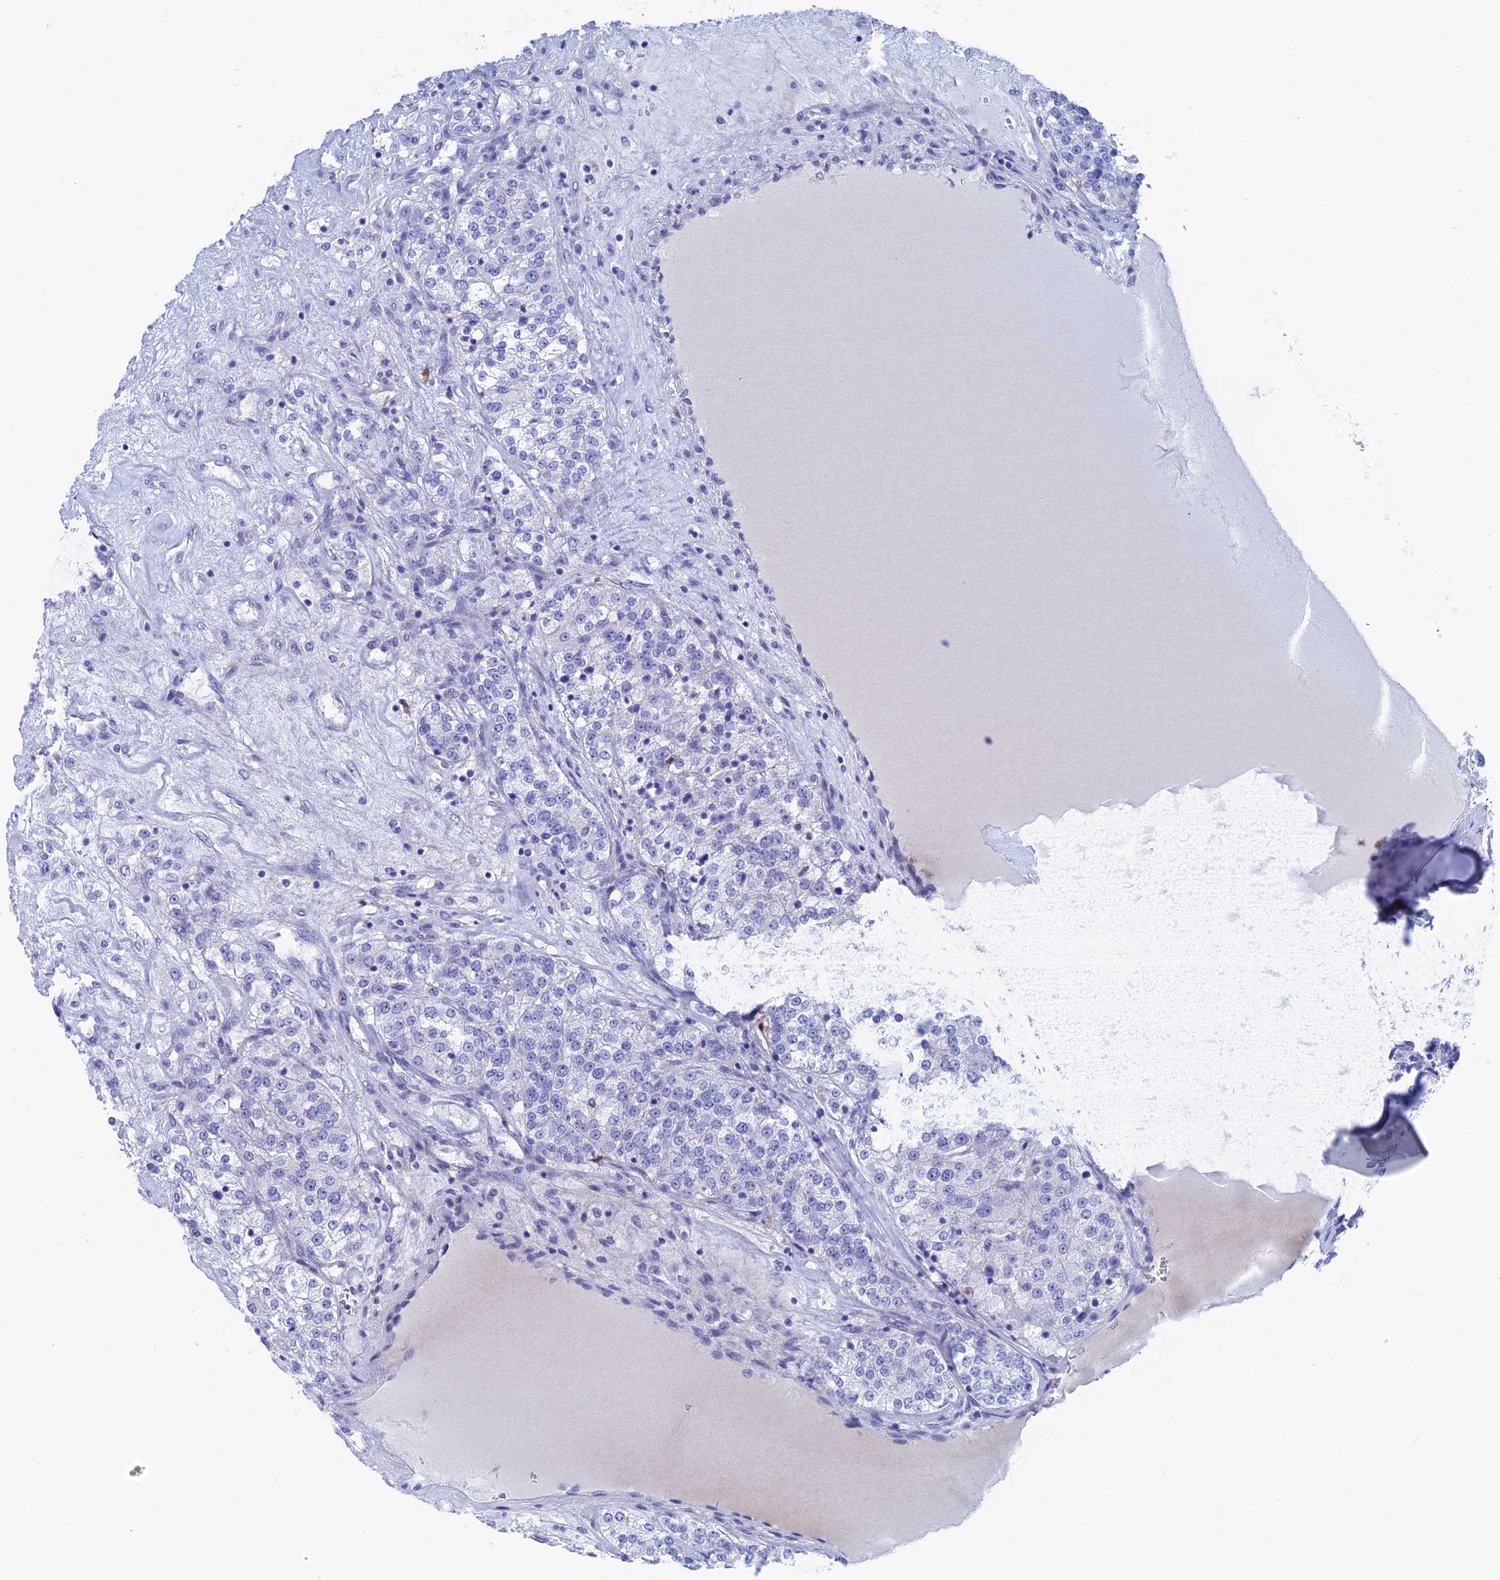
{"staining": {"intensity": "negative", "quantity": "none", "location": "none"}, "tissue": "renal cancer", "cell_type": "Tumor cells", "image_type": "cancer", "snomed": [{"axis": "morphology", "description": "Adenocarcinoma, NOS"}, {"axis": "topography", "description": "Kidney"}], "caption": "Renal cancer (adenocarcinoma) stained for a protein using immunohistochemistry (IHC) displays no staining tumor cells.", "gene": "WDR83", "patient": {"sex": "female", "age": 63}}